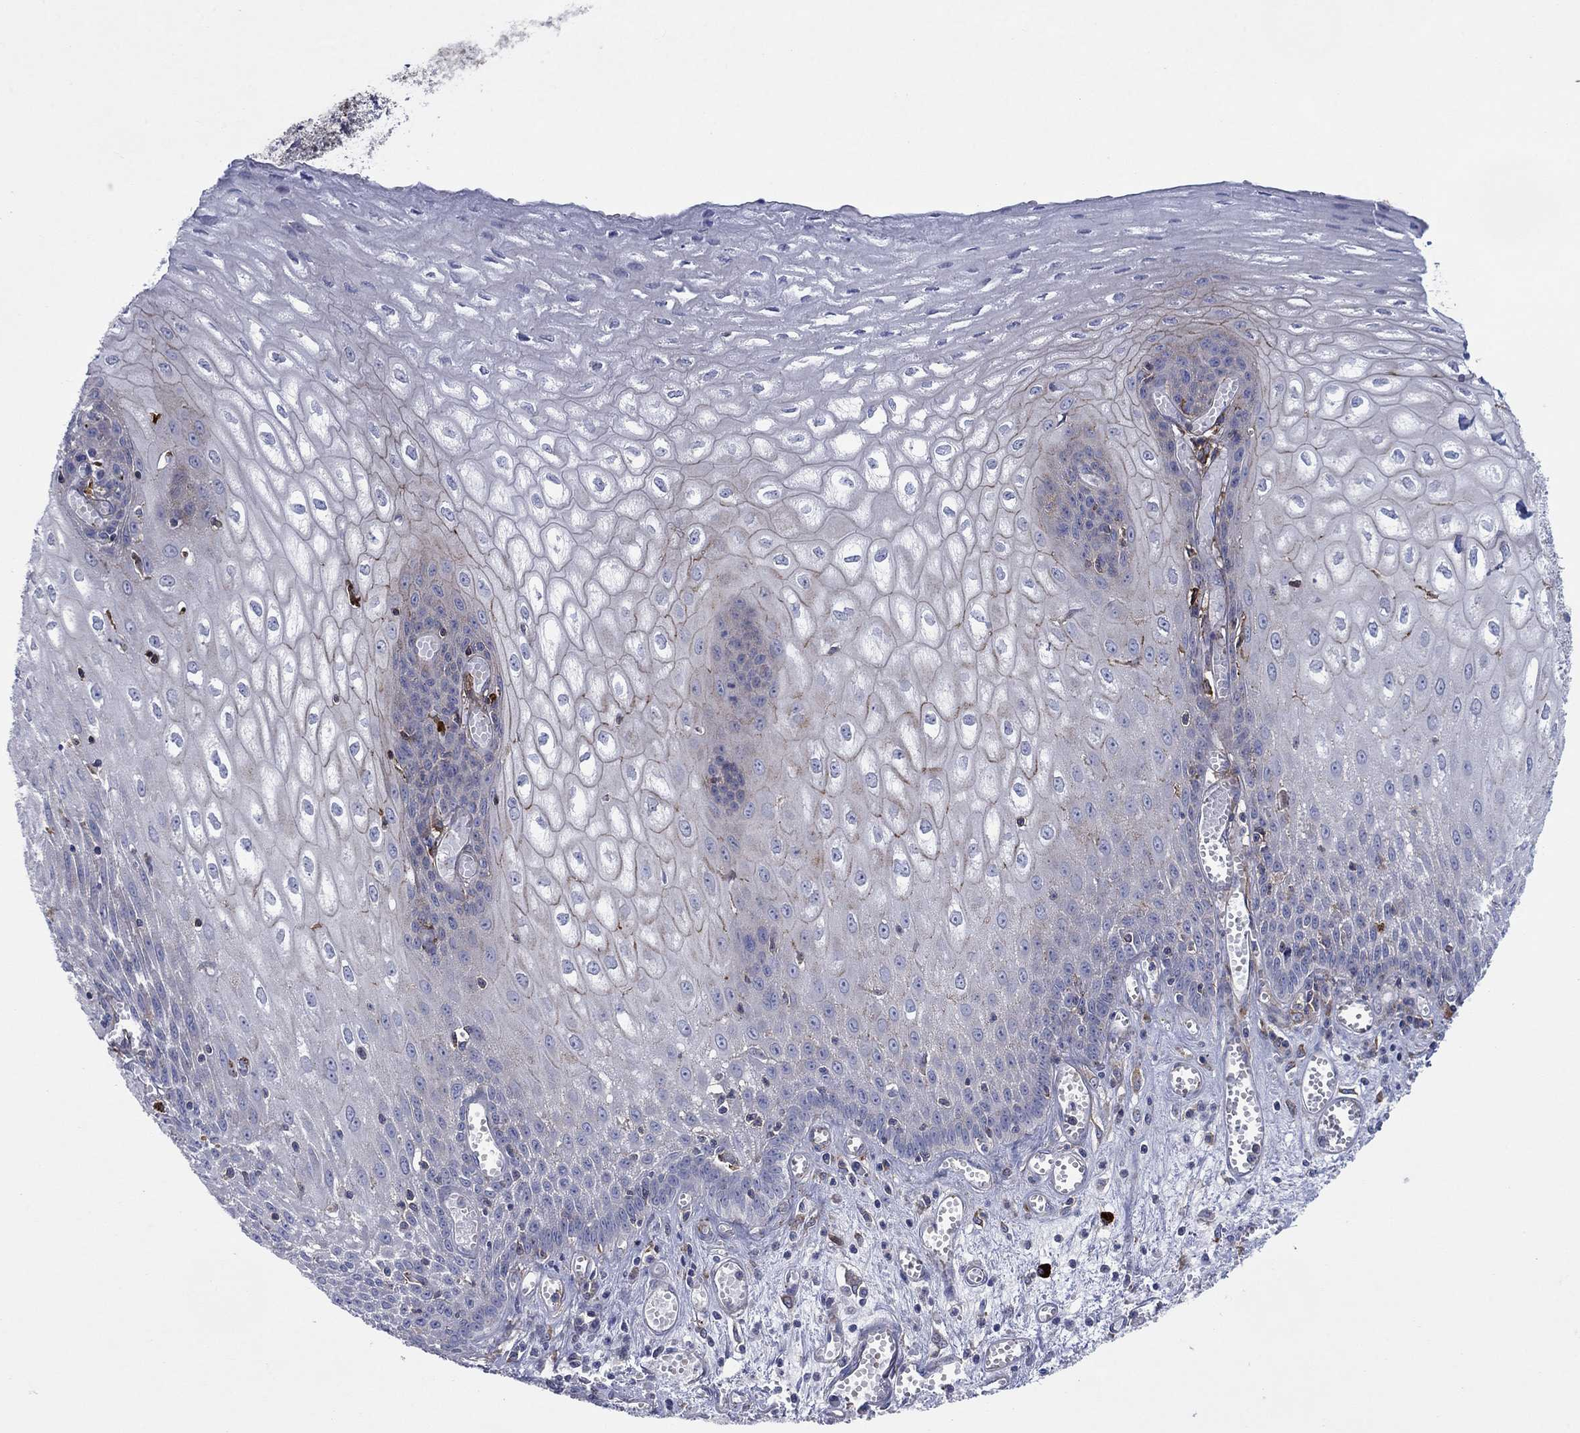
{"staining": {"intensity": "weak", "quantity": "25%-75%", "location": "cytoplasmic/membranous"}, "tissue": "esophagus", "cell_type": "Squamous epithelial cells", "image_type": "normal", "snomed": [{"axis": "morphology", "description": "Normal tissue, NOS"}, {"axis": "topography", "description": "Esophagus"}], "caption": "Approximately 25%-75% of squamous epithelial cells in benign esophagus reveal weak cytoplasmic/membranous protein positivity as visualized by brown immunohistochemical staining.", "gene": "PAG1", "patient": {"sex": "male", "age": 58}}